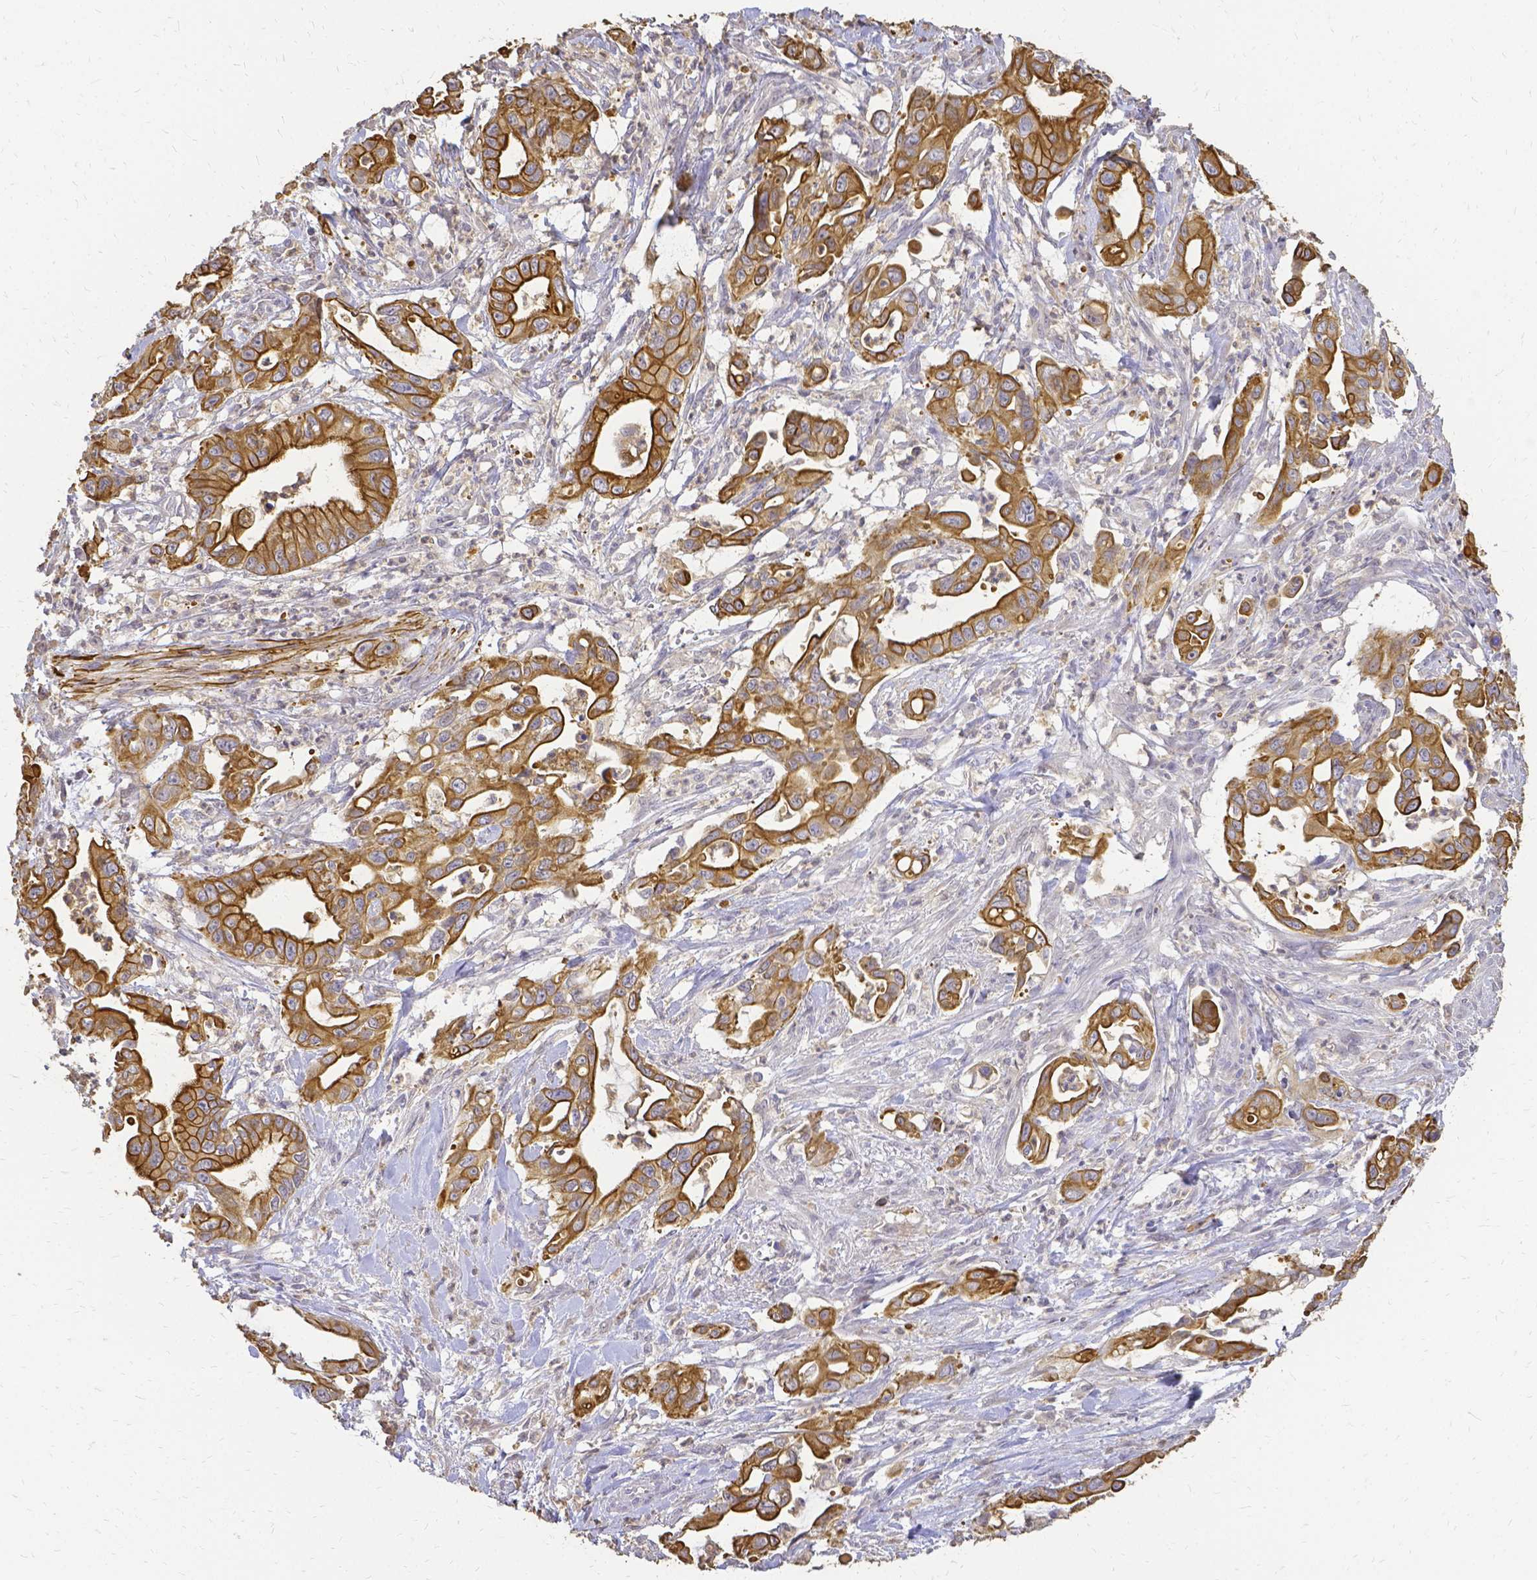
{"staining": {"intensity": "strong", "quantity": ">75%", "location": "cytoplasmic/membranous"}, "tissue": "pancreatic cancer", "cell_type": "Tumor cells", "image_type": "cancer", "snomed": [{"axis": "morphology", "description": "Adenocarcinoma, NOS"}, {"axis": "topography", "description": "Pancreas"}], "caption": "Tumor cells exhibit high levels of strong cytoplasmic/membranous staining in approximately >75% of cells in human adenocarcinoma (pancreatic).", "gene": "CIB1", "patient": {"sex": "male", "age": 61}}